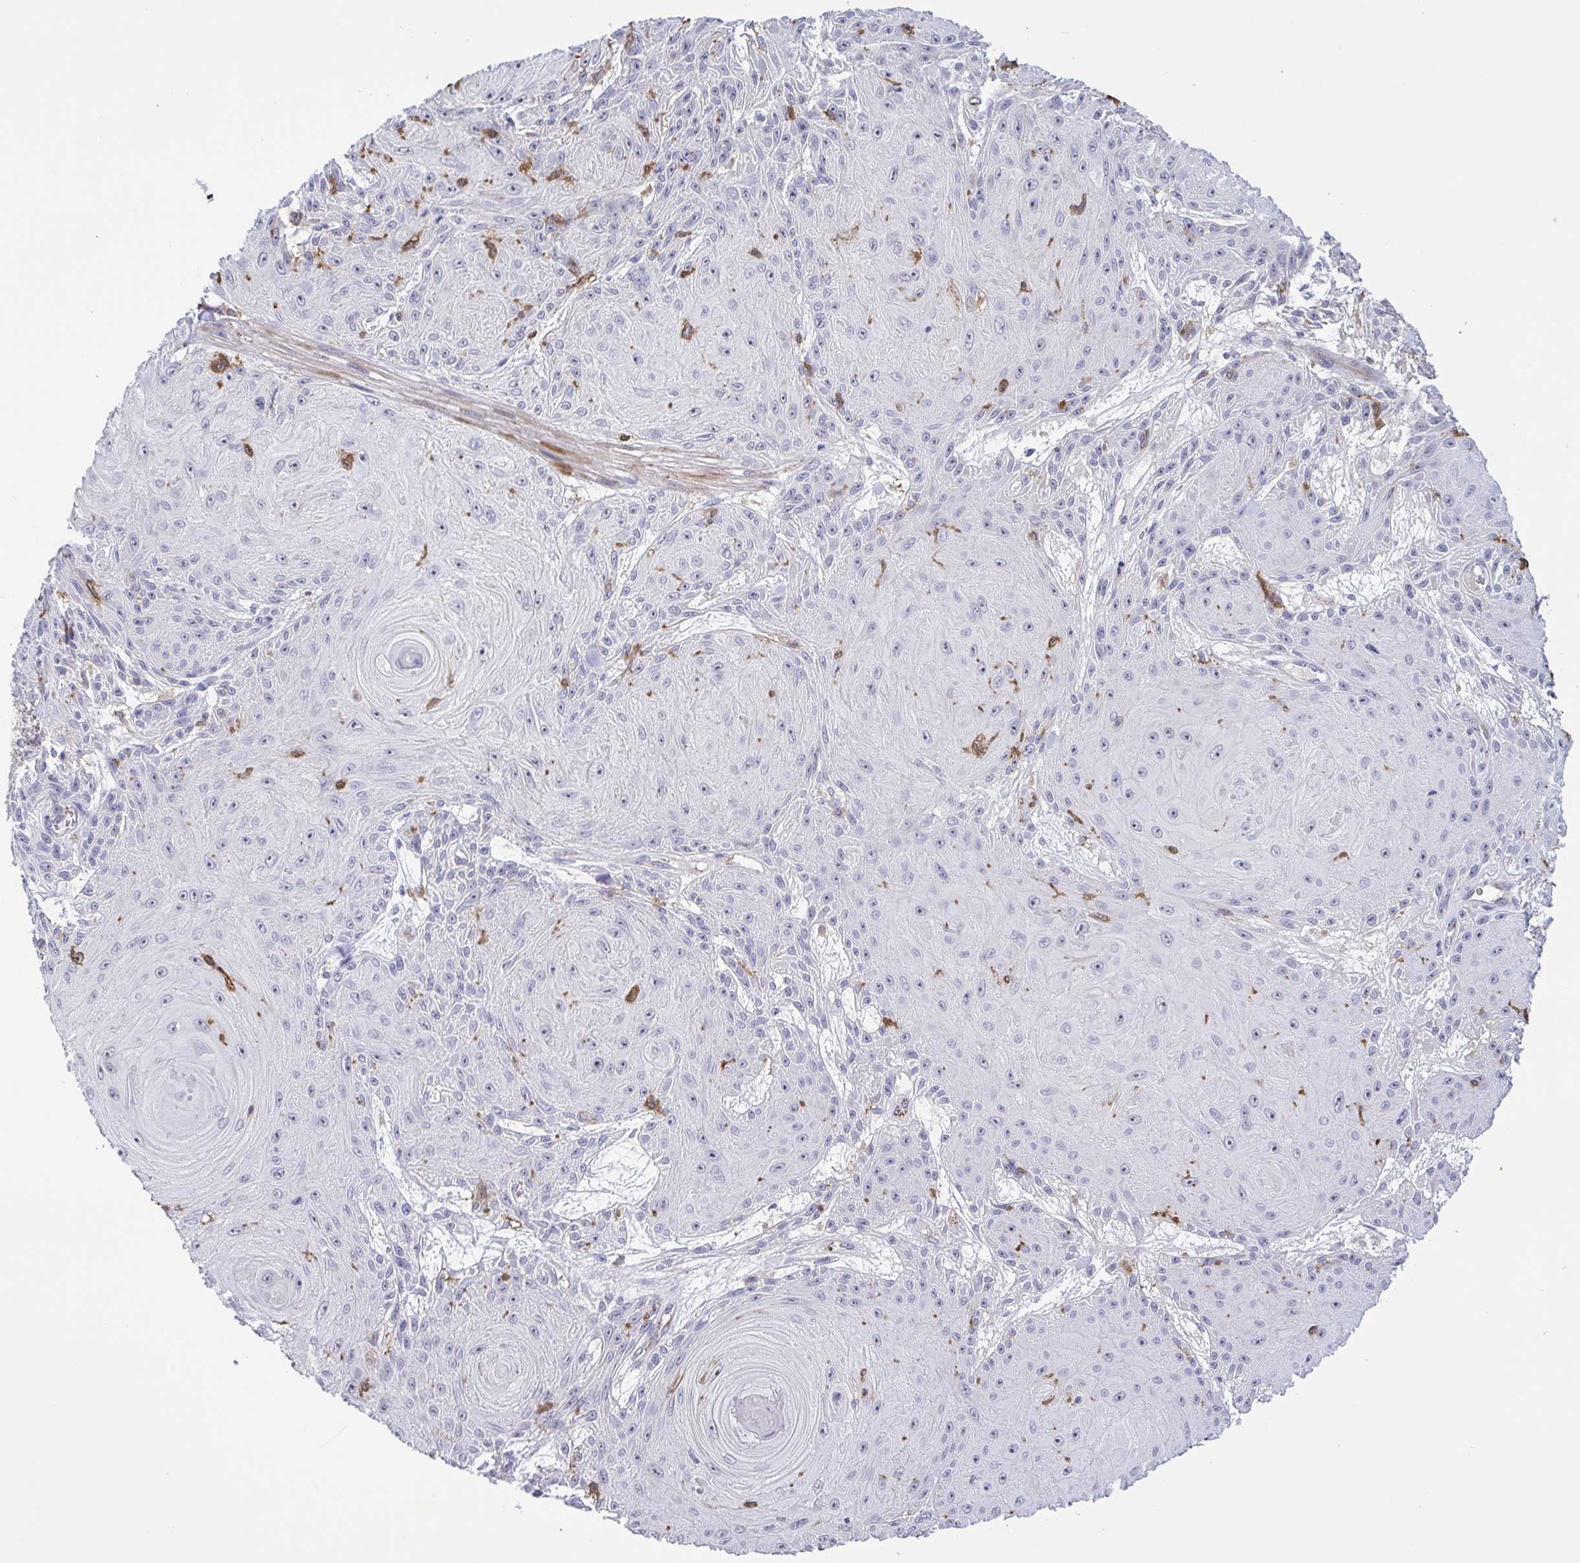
{"staining": {"intensity": "moderate", "quantity": "<25%", "location": "nuclear"}, "tissue": "skin cancer", "cell_type": "Tumor cells", "image_type": "cancer", "snomed": [{"axis": "morphology", "description": "Squamous cell carcinoma, NOS"}, {"axis": "topography", "description": "Skin"}], "caption": "An image of skin squamous cell carcinoma stained for a protein shows moderate nuclear brown staining in tumor cells.", "gene": "CD101", "patient": {"sex": "male", "age": 88}}